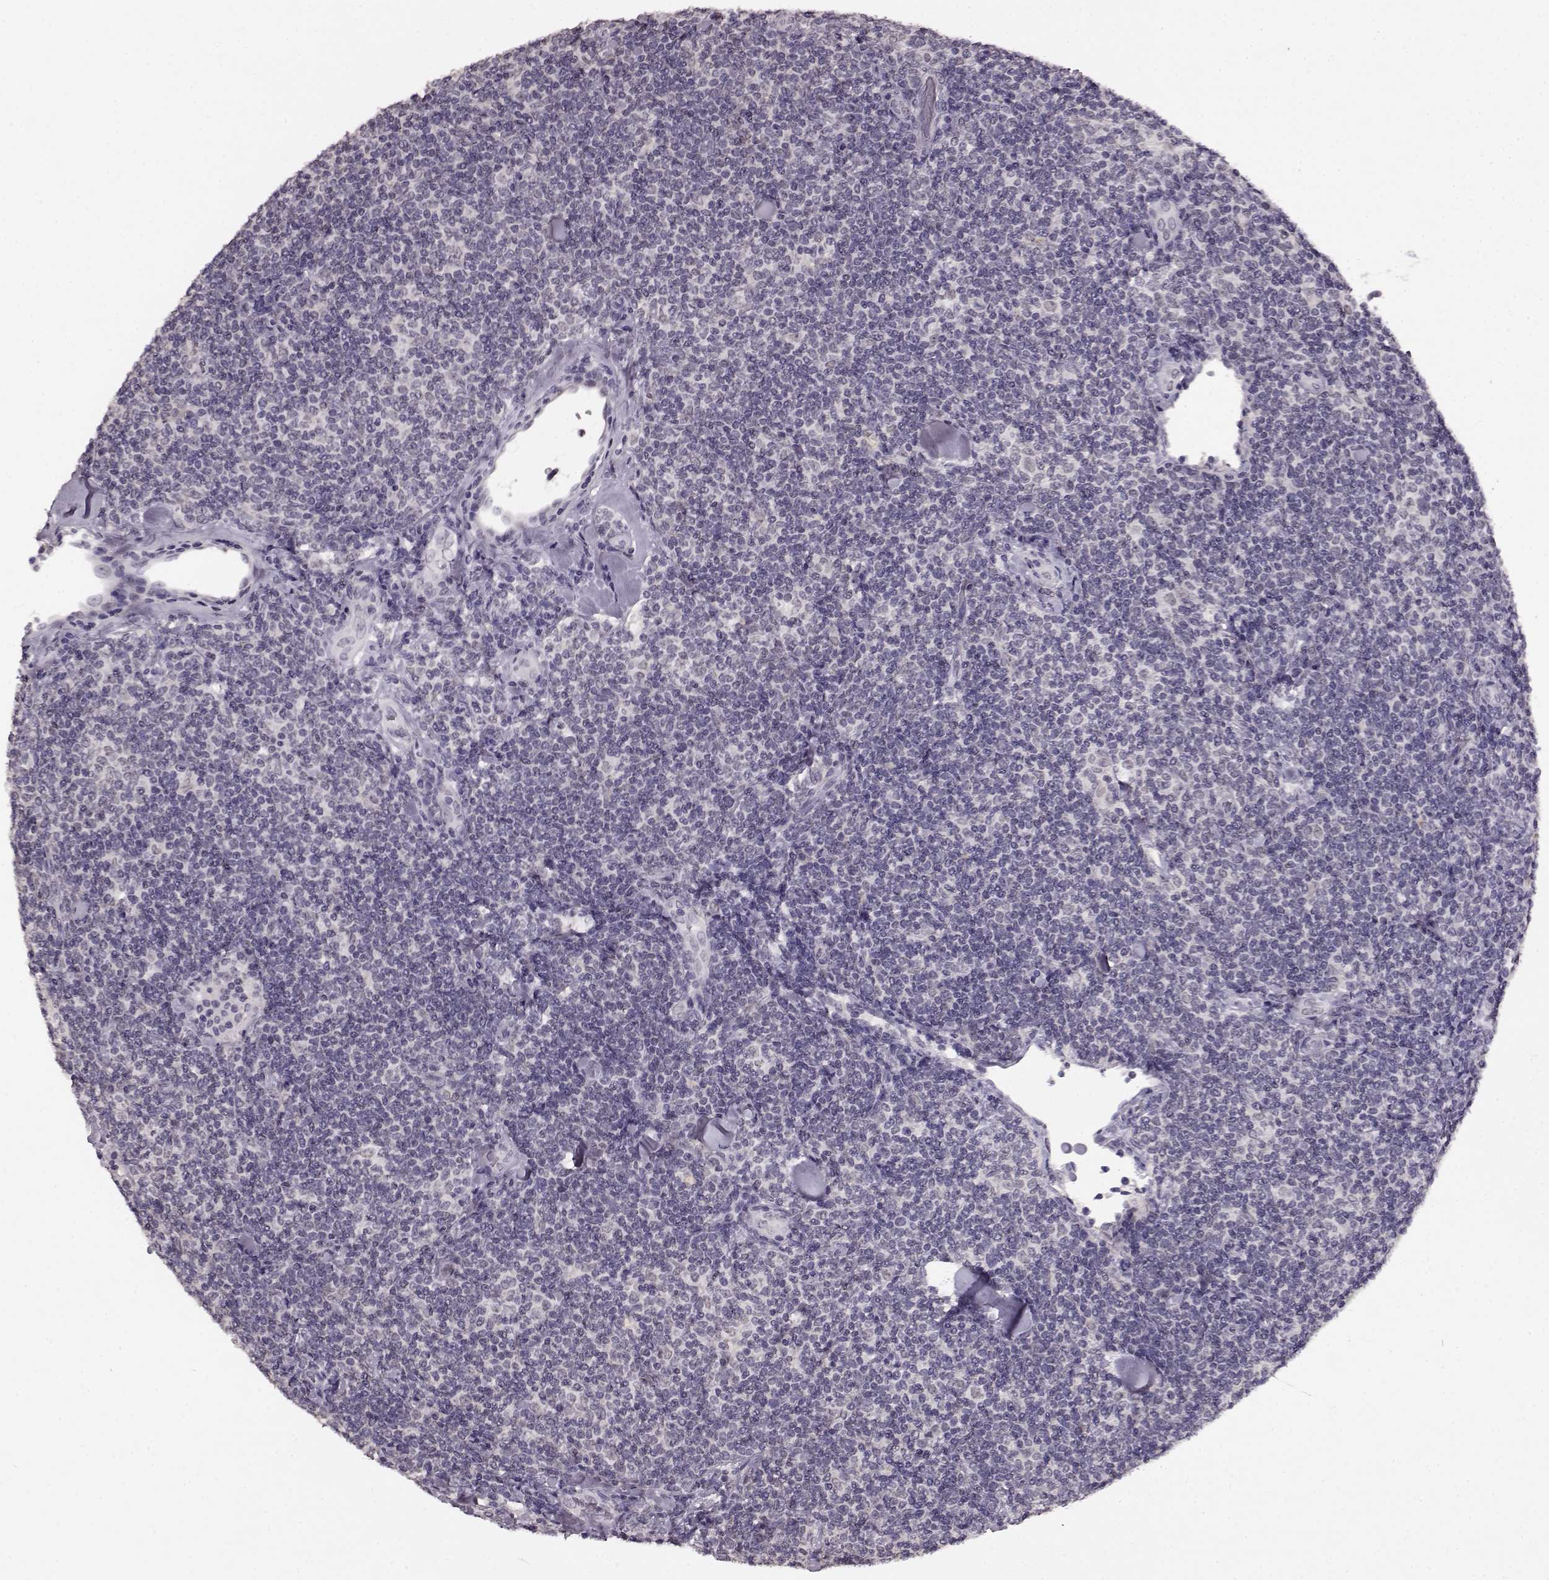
{"staining": {"intensity": "negative", "quantity": "none", "location": "none"}, "tissue": "lymphoma", "cell_type": "Tumor cells", "image_type": "cancer", "snomed": [{"axis": "morphology", "description": "Malignant lymphoma, non-Hodgkin's type, Low grade"}, {"axis": "topography", "description": "Lymph node"}], "caption": "Image shows no significant protein staining in tumor cells of malignant lymphoma, non-Hodgkin's type (low-grade).", "gene": "RP1L1", "patient": {"sex": "female", "age": 56}}